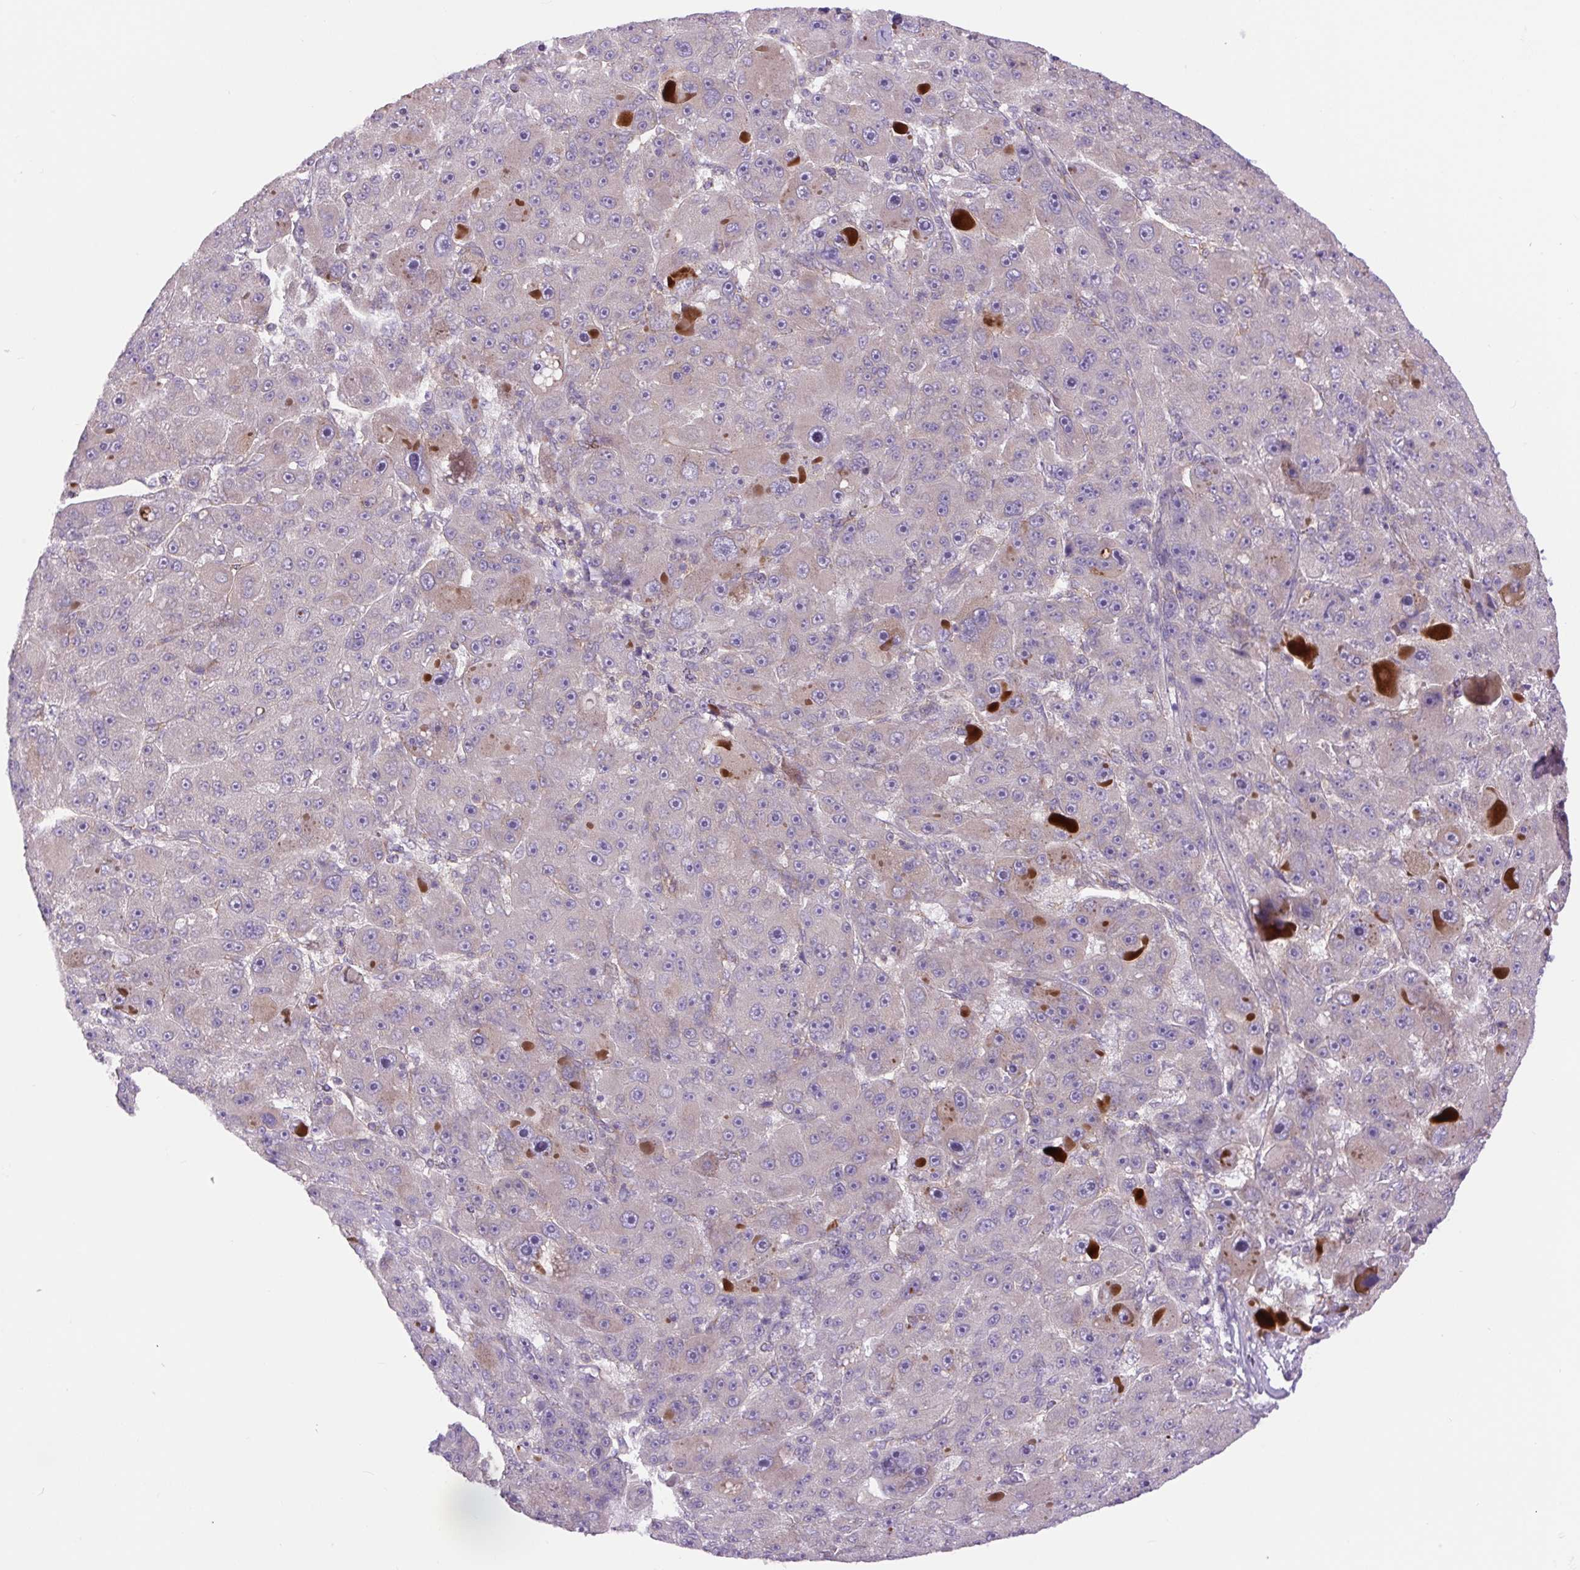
{"staining": {"intensity": "negative", "quantity": "none", "location": "none"}, "tissue": "liver cancer", "cell_type": "Tumor cells", "image_type": "cancer", "snomed": [{"axis": "morphology", "description": "Carcinoma, Hepatocellular, NOS"}, {"axis": "topography", "description": "Liver"}], "caption": "The IHC photomicrograph has no significant expression in tumor cells of hepatocellular carcinoma (liver) tissue.", "gene": "MINK1", "patient": {"sex": "male", "age": 76}}